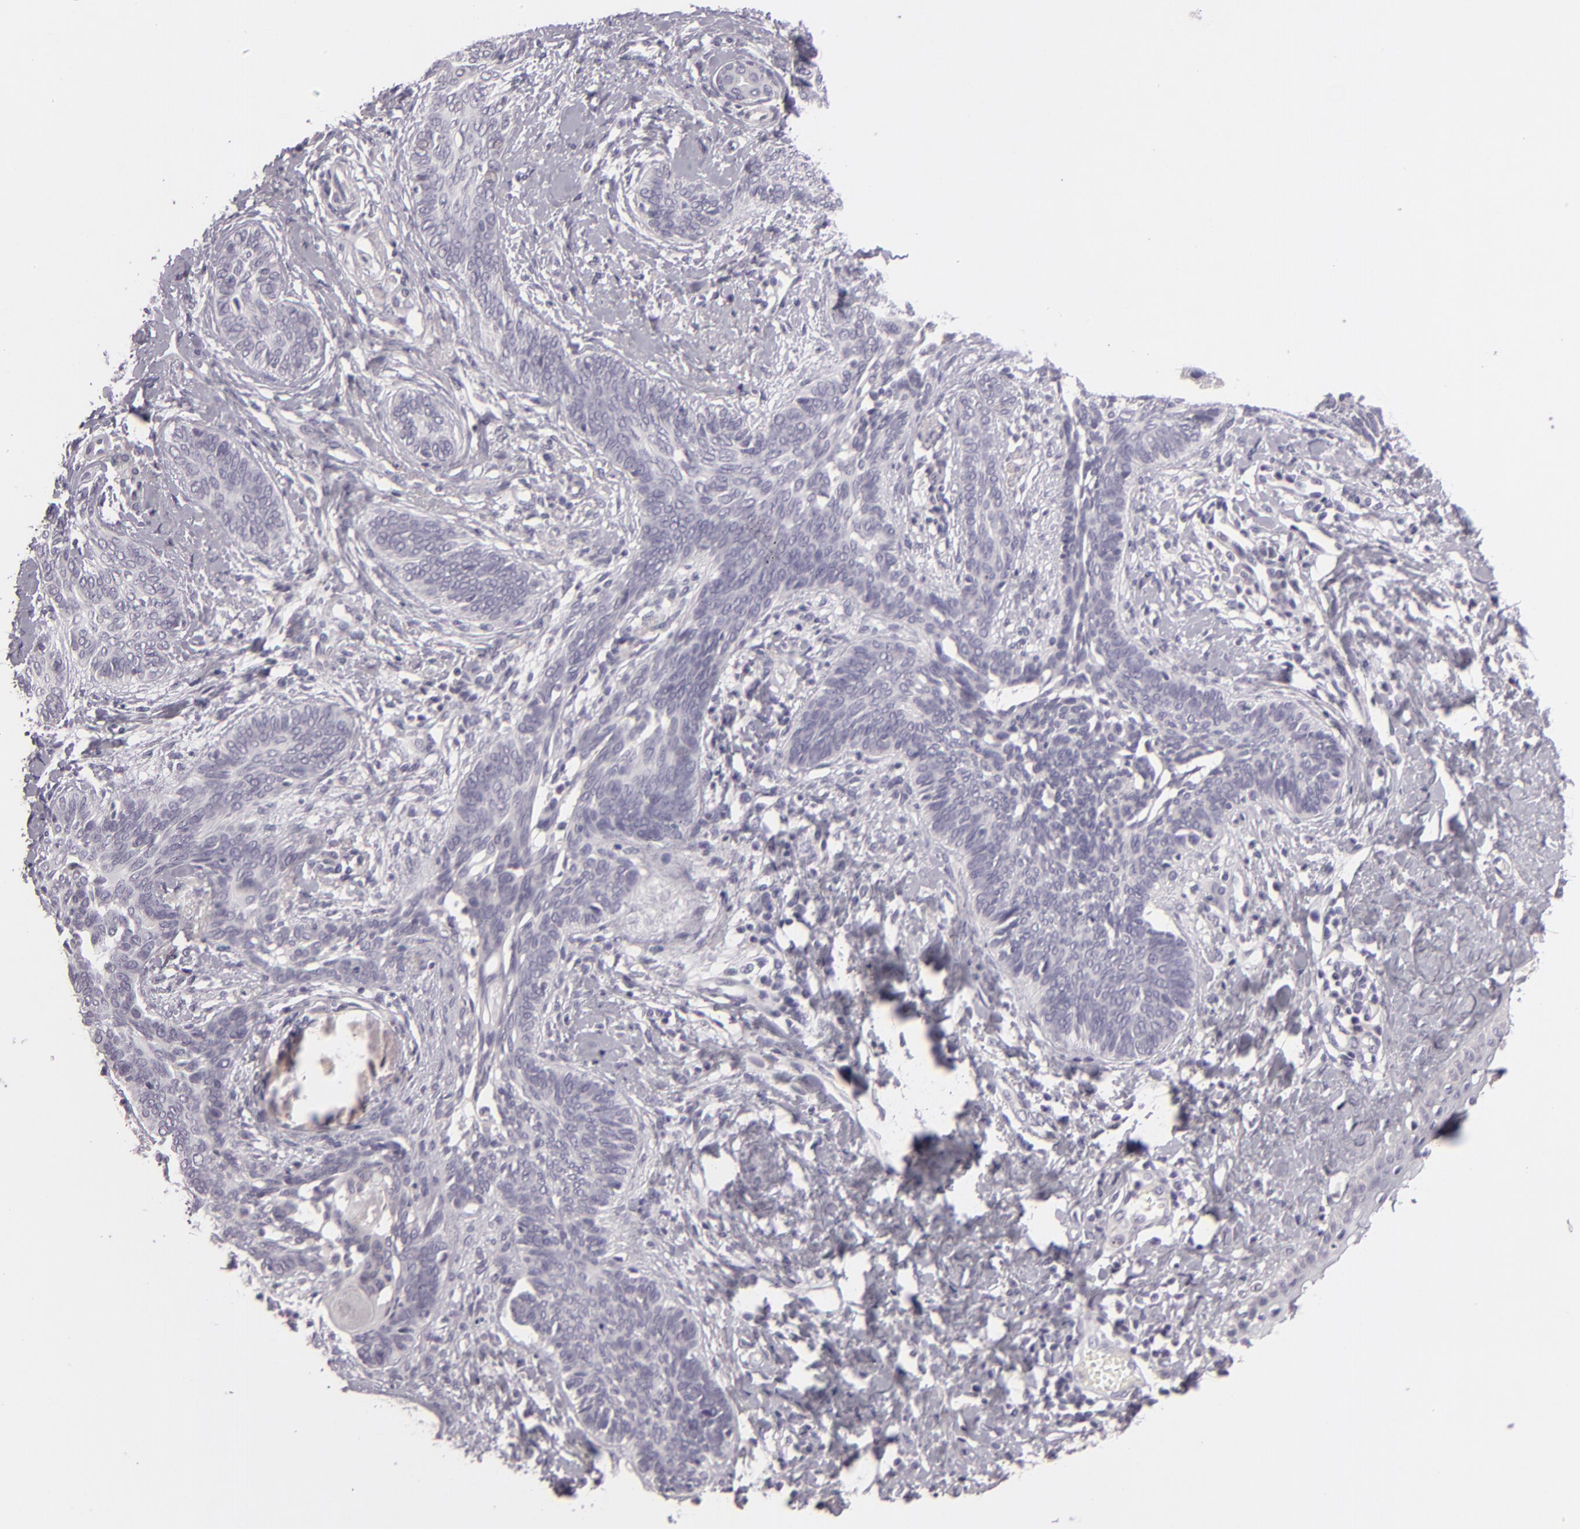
{"staining": {"intensity": "negative", "quantity": "none", "location": "none"}, "tissue": "skin cancer", "cell_type": "Tumor cells", "image_type": "cancer", "snomed": [{"axis": "morphology", "description": "Basal cell carcinoma"}, {"axis": "topography", "description": "Skin"}], "caption": "This is an immunohistochemistry (IHC) image of skin basal cell carcinoma. There is no positivity in tumor cells.", "gene": "EGFL6", "patient": {"sex": "female", "age": 81}}